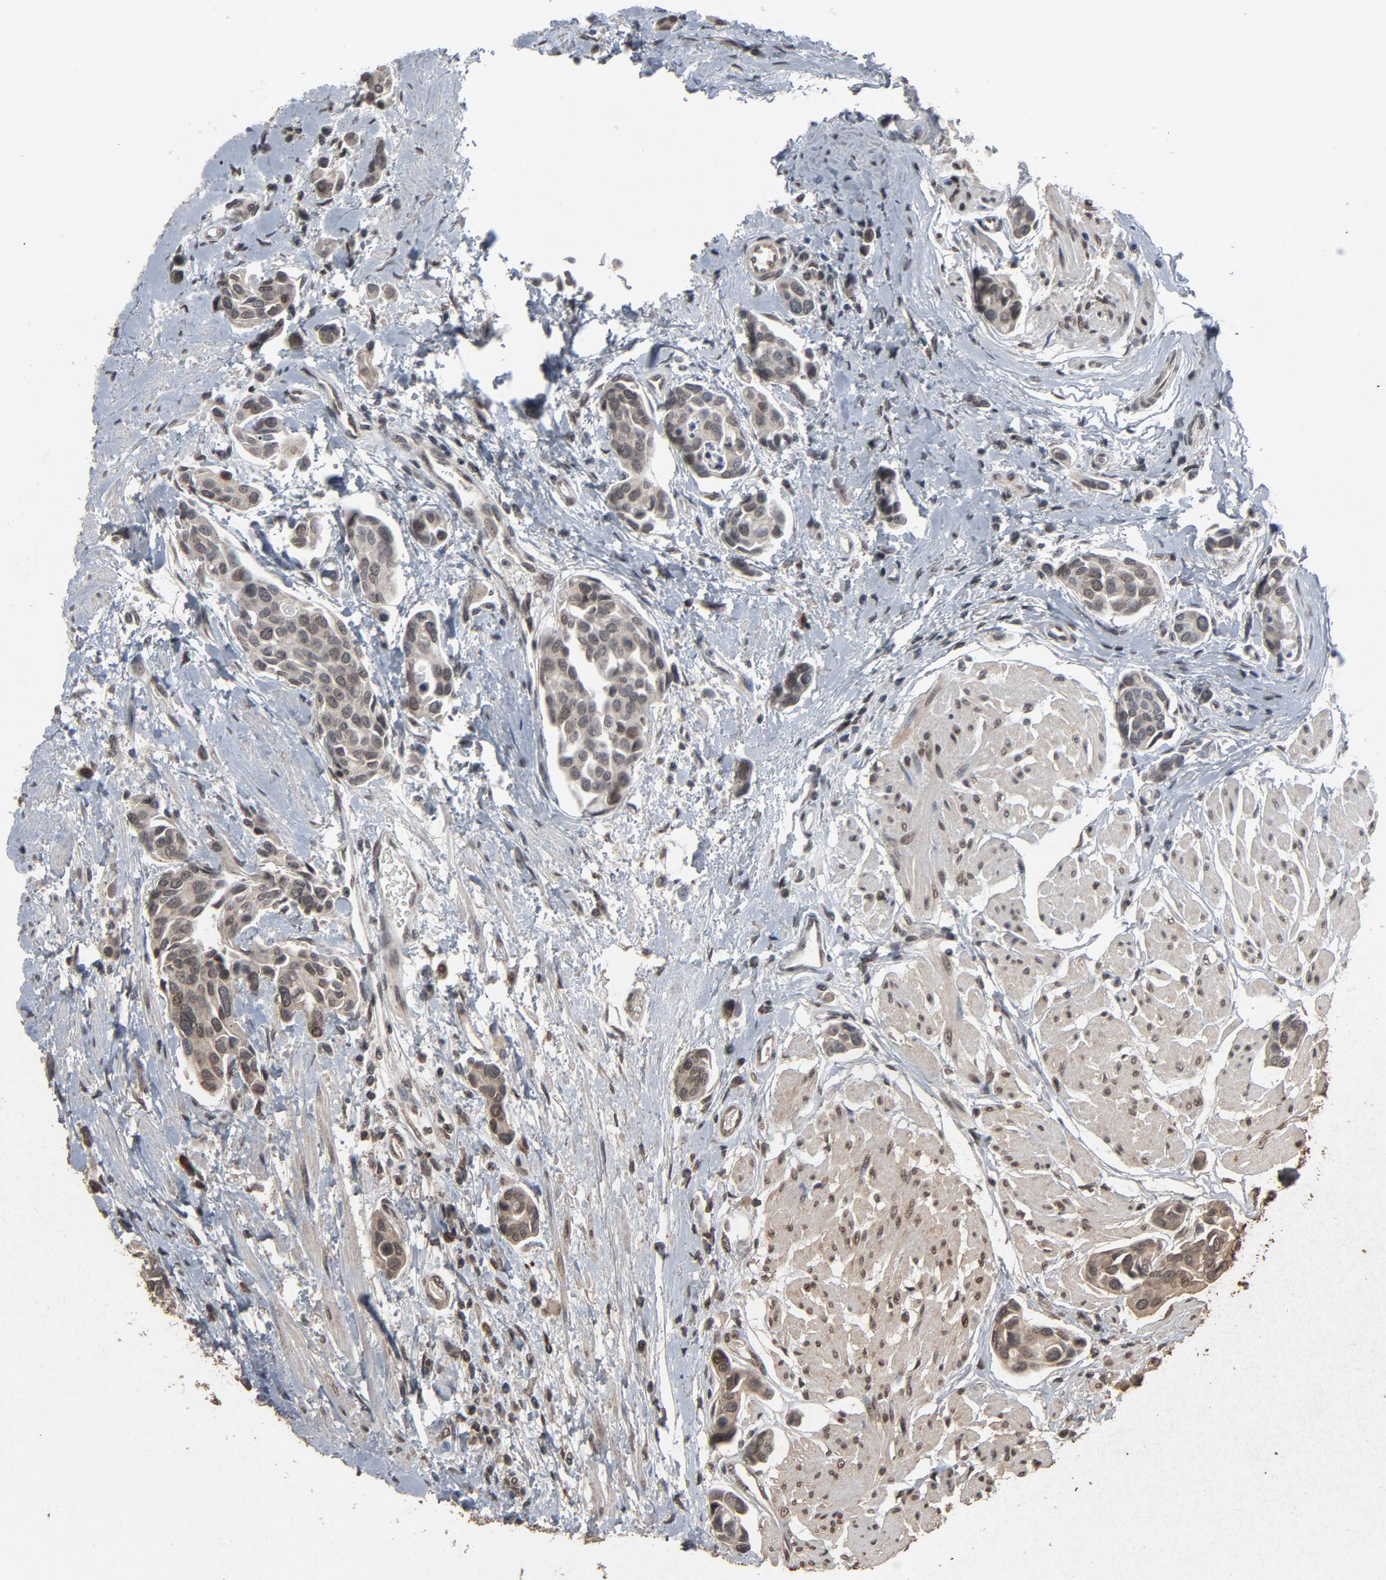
{"staining": {"intensity": "weak", "quantity": "25%-75%", "location": "cytoplasmic/membranous,nuclear"}, "tissue": "urothelial cancer", "cell_type": "Tumor cells", "image_type": "cancer", "snomed": [{"axis": "morphology", "description": "Urothelial carcinoma, High grade"}, {"axis": "topography", "description": "Urinary bladder"}], "caption": "A brown stain shows weak cytoplasmic/membranous and nuclear positivity of a protein in human urothelial carcinoma (high-grade) tumor cells. Immunohistochemistry (ihc) stains the protein of interest in brown and the nuclei are stained blue.", "gene": "POM121", "patient": {"sex": "male", "age": 78}}